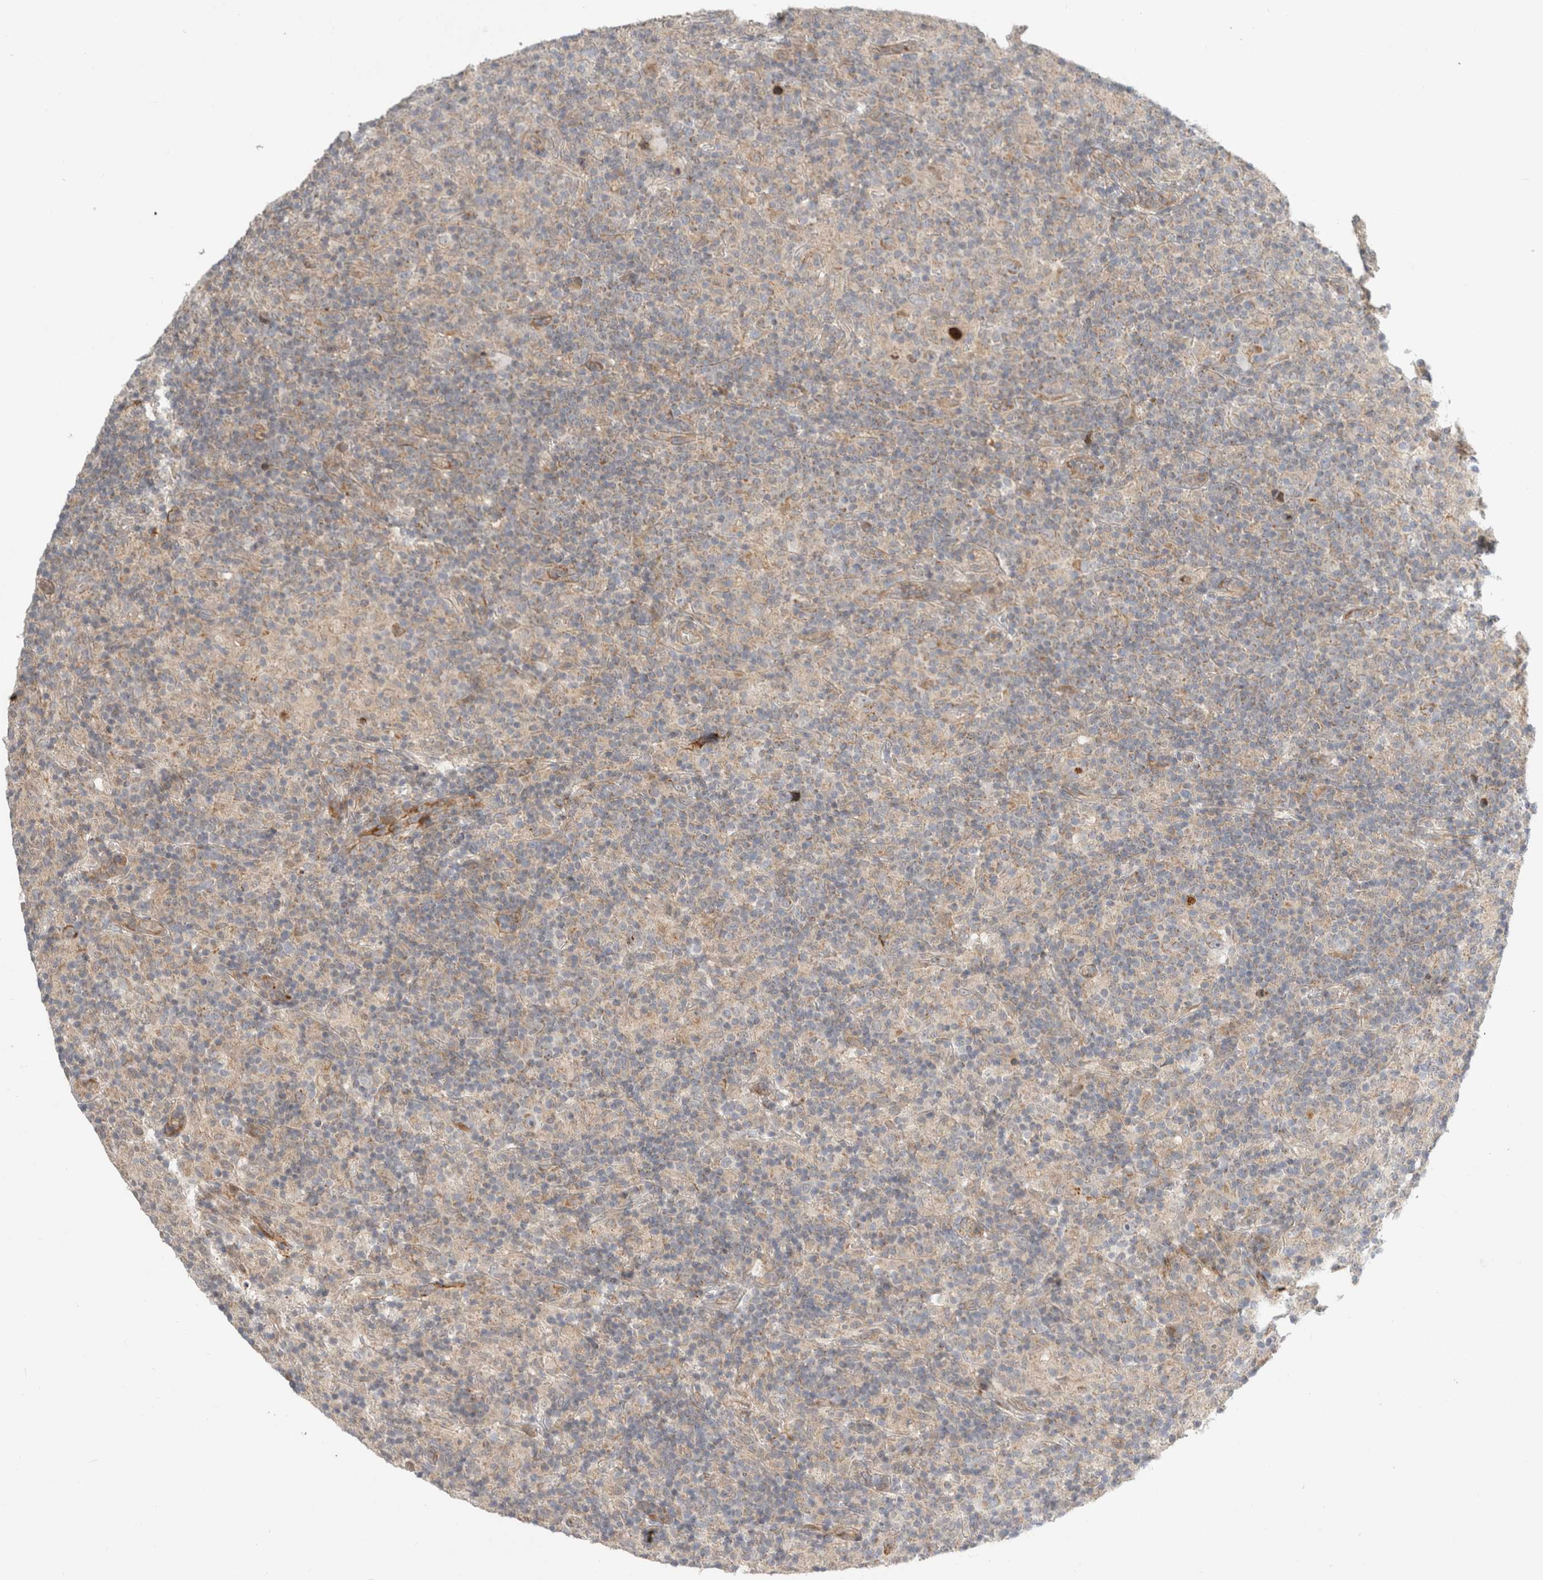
{"staining": {"intensity": "moderate", "quantity": ">75%", "location": "cytoplasmic/membranous"}, "tissue": "lymphoma", "cell_type": "Tumor cells", "image_type": "cancer", "snomed": [{"axis": "morphology", "description": "Hodgkin's disease, NOS"}, {"axis": "topography", "description": "Lymph node"}], "caption": "Tumor cells demonstrate moderate cytoplasmic/membranous expression in approximately >75% of cells in Hodgkin's disease.", "gene": "KPNA5", "patient": {"sex": "male", "age": 70}}